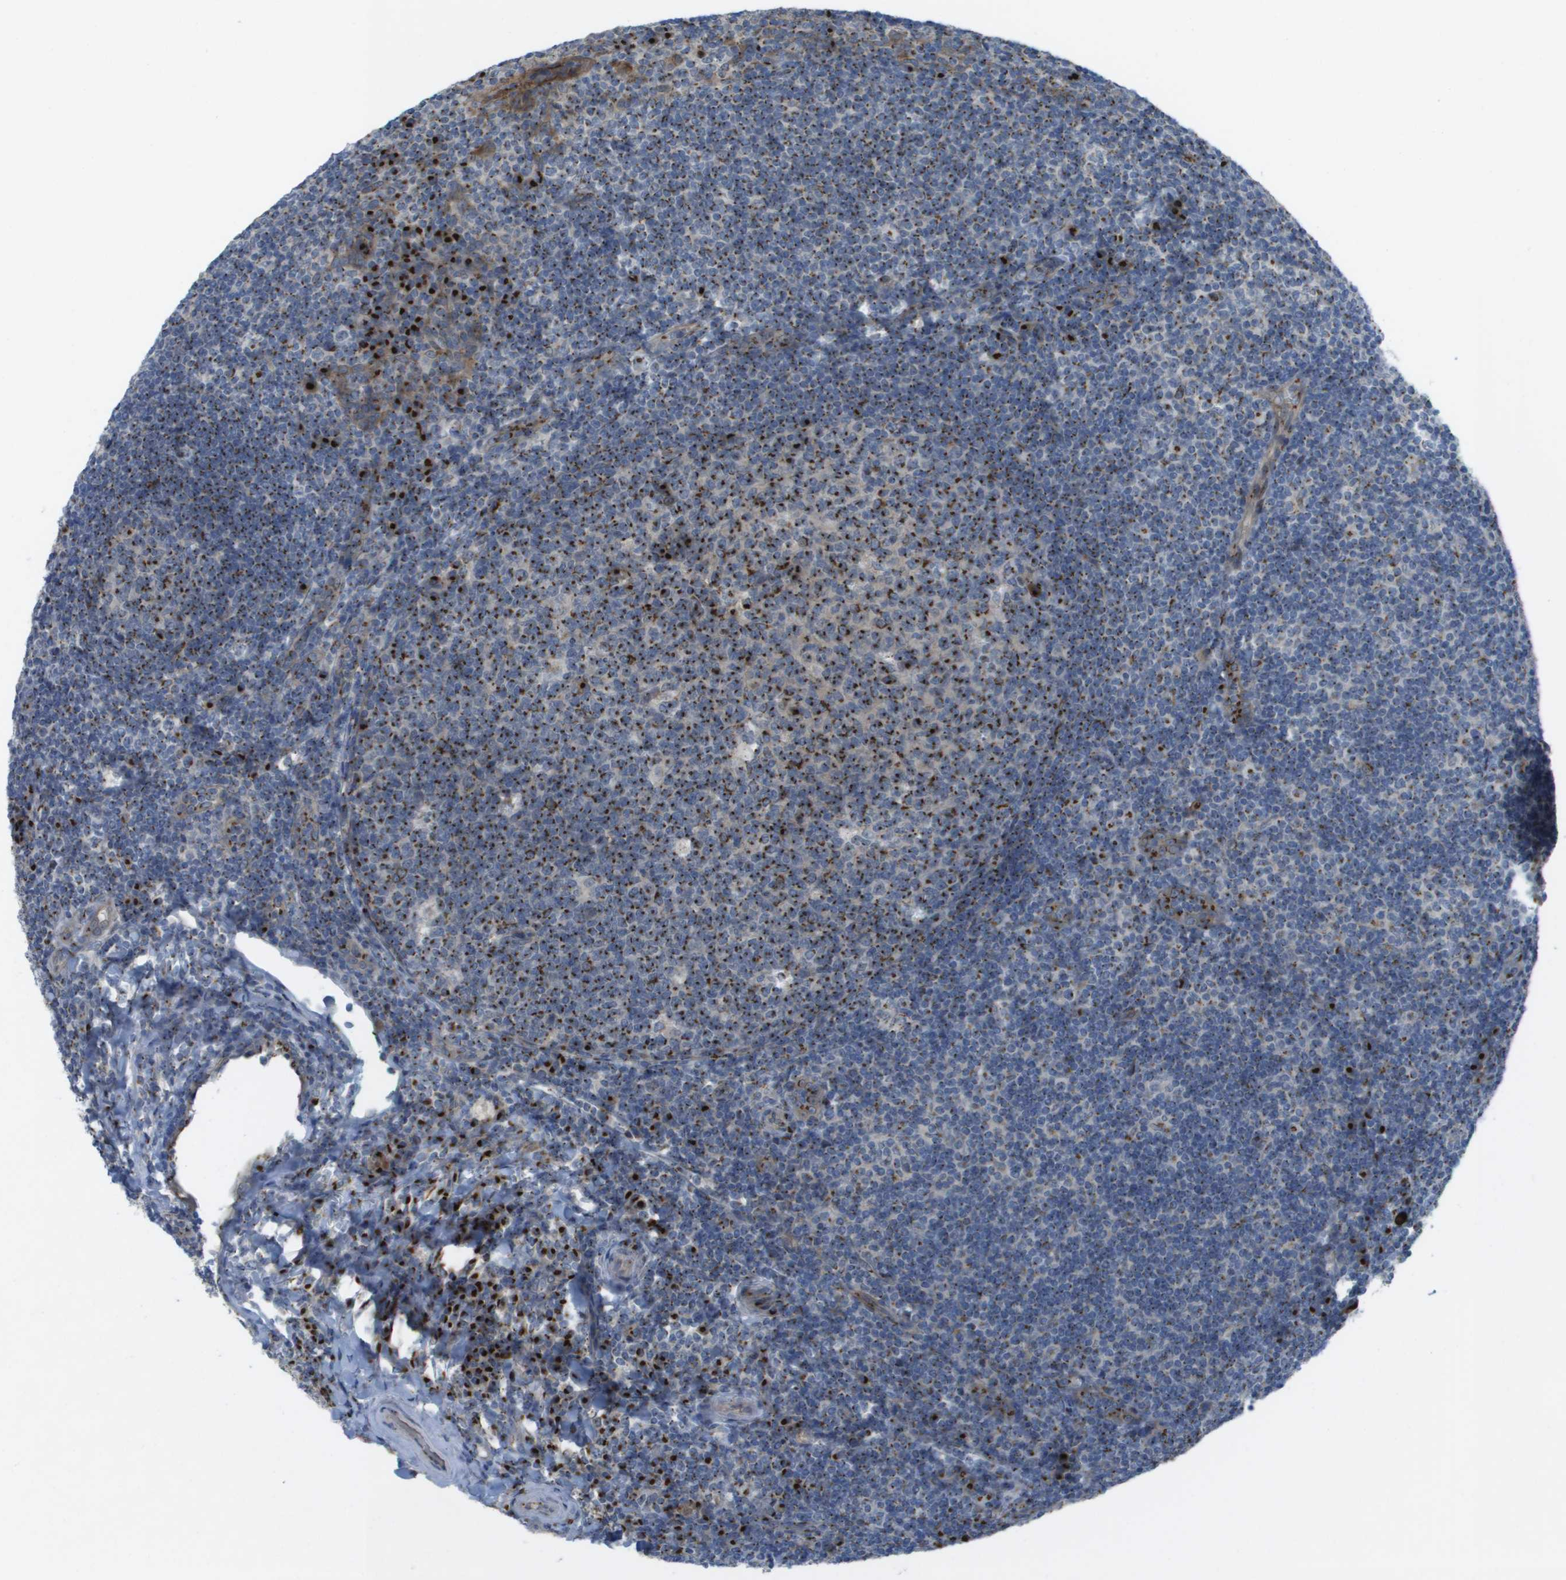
{"staining": {"intensity": "strong", "quantity": ">75%", "location": "cytoplasmic/membranous"}, "tissue": "tonsil", "cell_type": "Germinal center cells", "image_type": "normal", "snomed": [{"axis": "morphology", "description": "Normal tissue, NOS"}, {"axis": "topography", "description": "Tonsil"}], "caption": "Germinal center cells exhibit high levels of strong cytoplasmic/membranous expression in about >75% of cells in normal tonsil. Nuclei are stained in blue.", "gene": "QSOX2", "patient": {"sex": "male", "age": 37}}